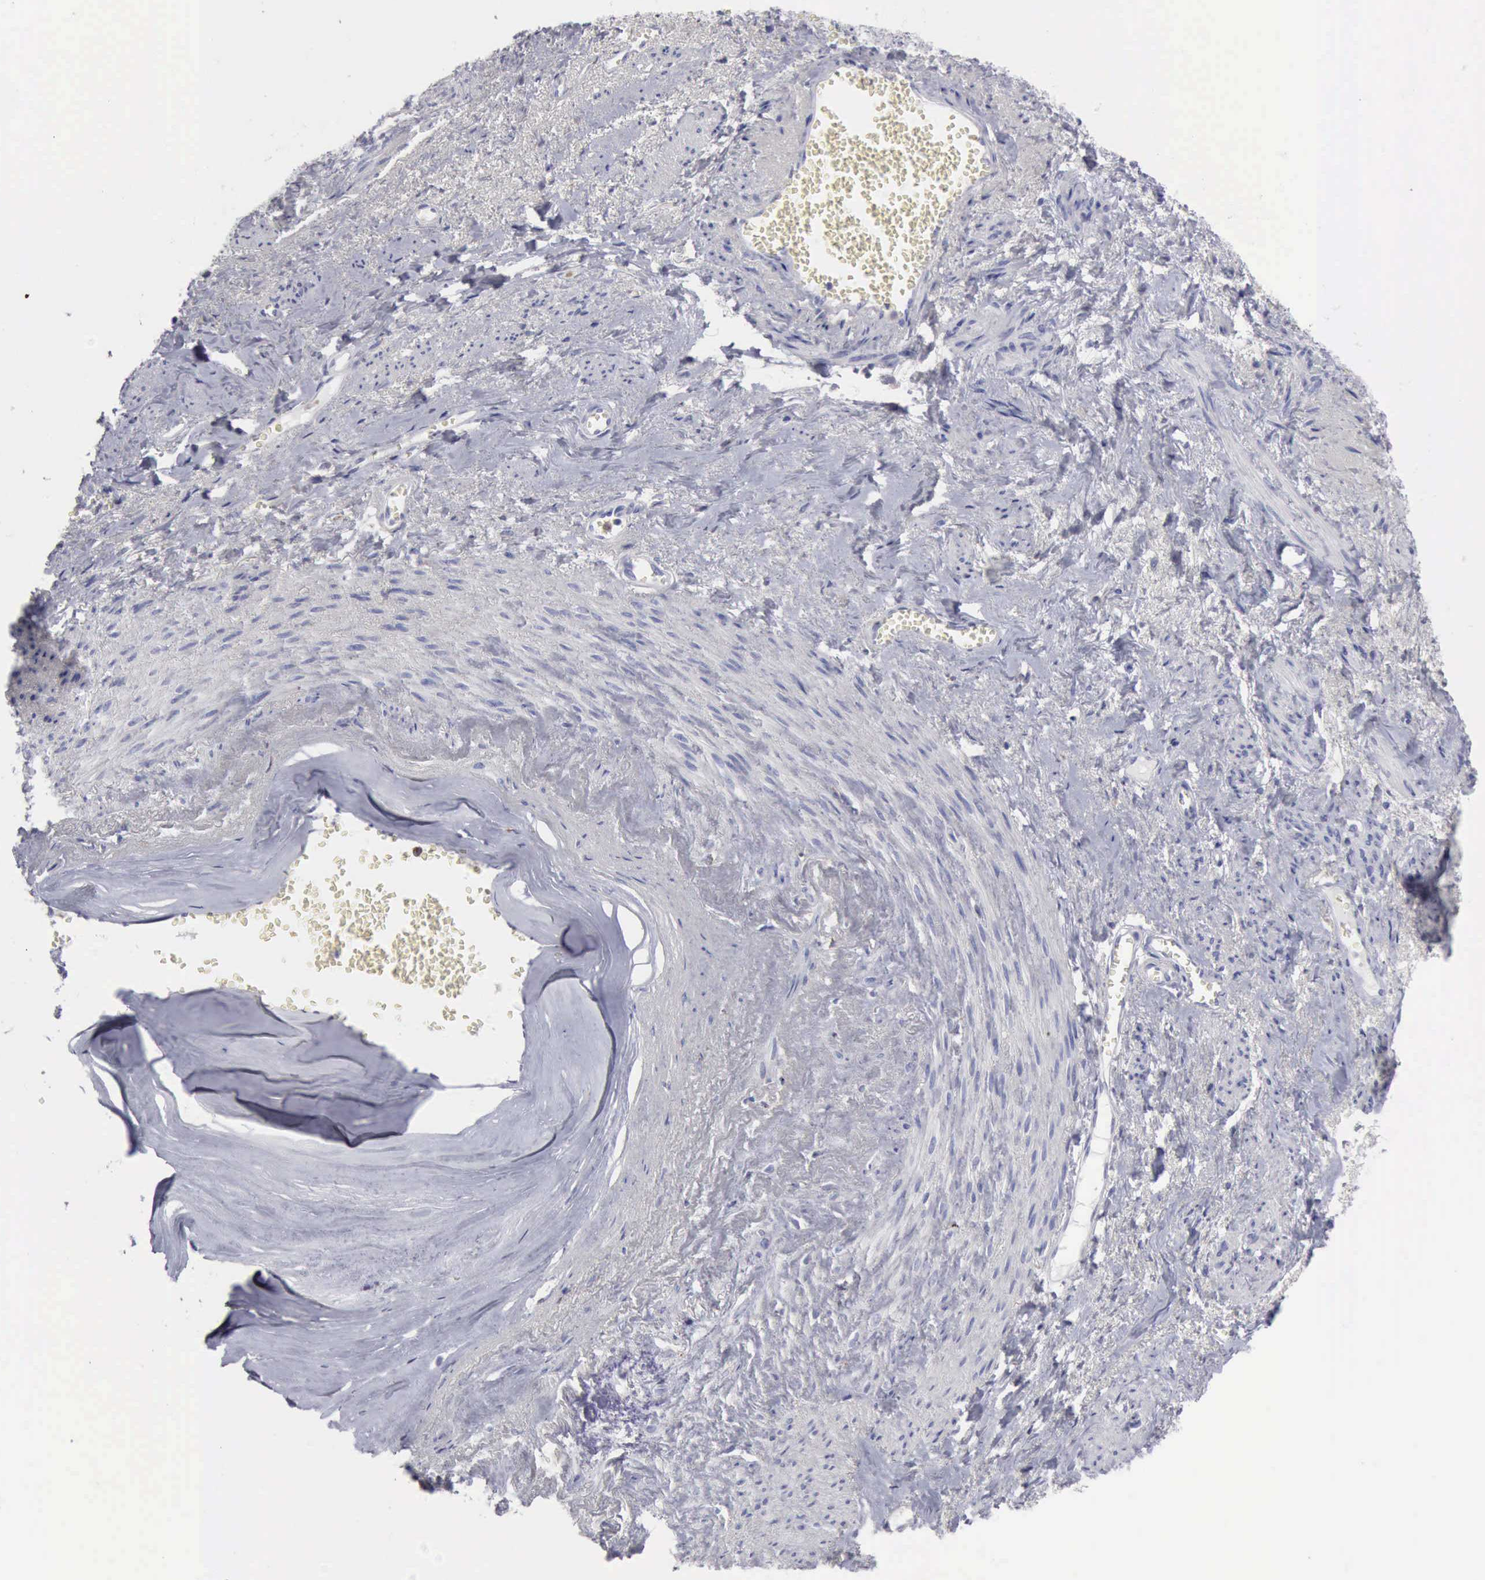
{"staining": {"intensity": "negative", "quantity": "none", "location": "none"}, "tissue": "endometrial cancer", "cell_type": "Tumor cells", "image_type": "cancer", "snomed": [{"axis": "morphology", "description": "Adenocarcinoma, NOS"}, {"axis": "topography", "description": "Endometrium"}], "caption": "The micrograph shows no significant staining in tumor cells of adenocarcinoma (endometrial). Brightfield microscopy of immunohistochemistry (IHC) stained with DAB (brown) and hematoxylin (blue), captured at high magnification.", "gene": "CTSS", "patient": {"sex": "female", "age": 75}}